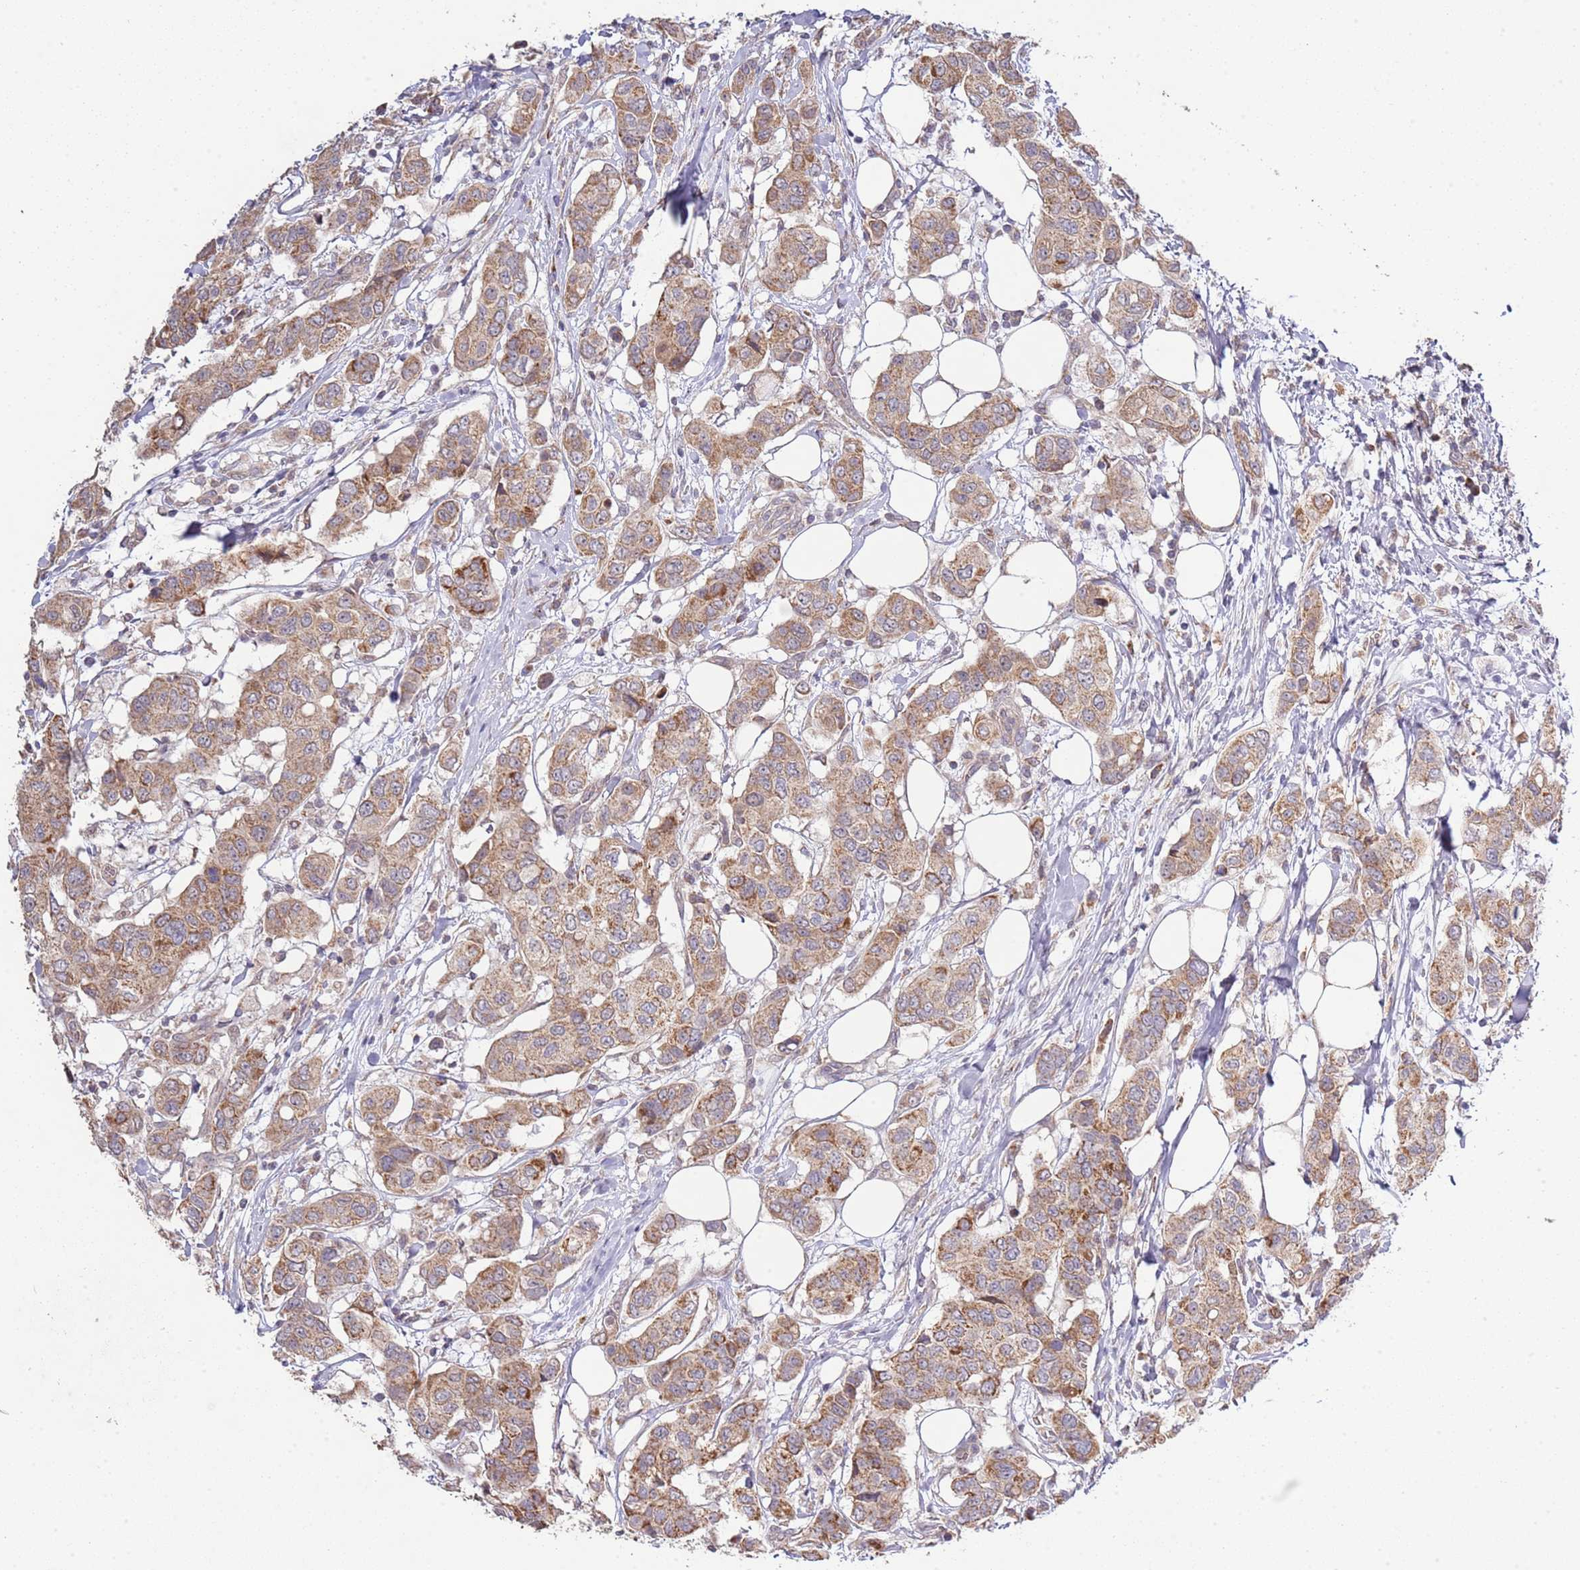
{"staining": {"intensity": "moderate", "quantity": ">75%", "location": "cytoplasmic/membranous"}, "tissue": "breast cancer", "cell_type": "Tumor cells", "image_type": "cancer", "snomed": [{"axis": "morphology", "description": "Lobular carcinoma"}, {"axis": "topography", "description": "Breast"}], "caption": "There is medium levels of moderate cytoplasmic/membranous staining in tumor cells of breast cancer, as demonstrated by immunohistochemical staining (brown color).", "gene": "IVD", "patient": {"sex": "female", "age": 51}}